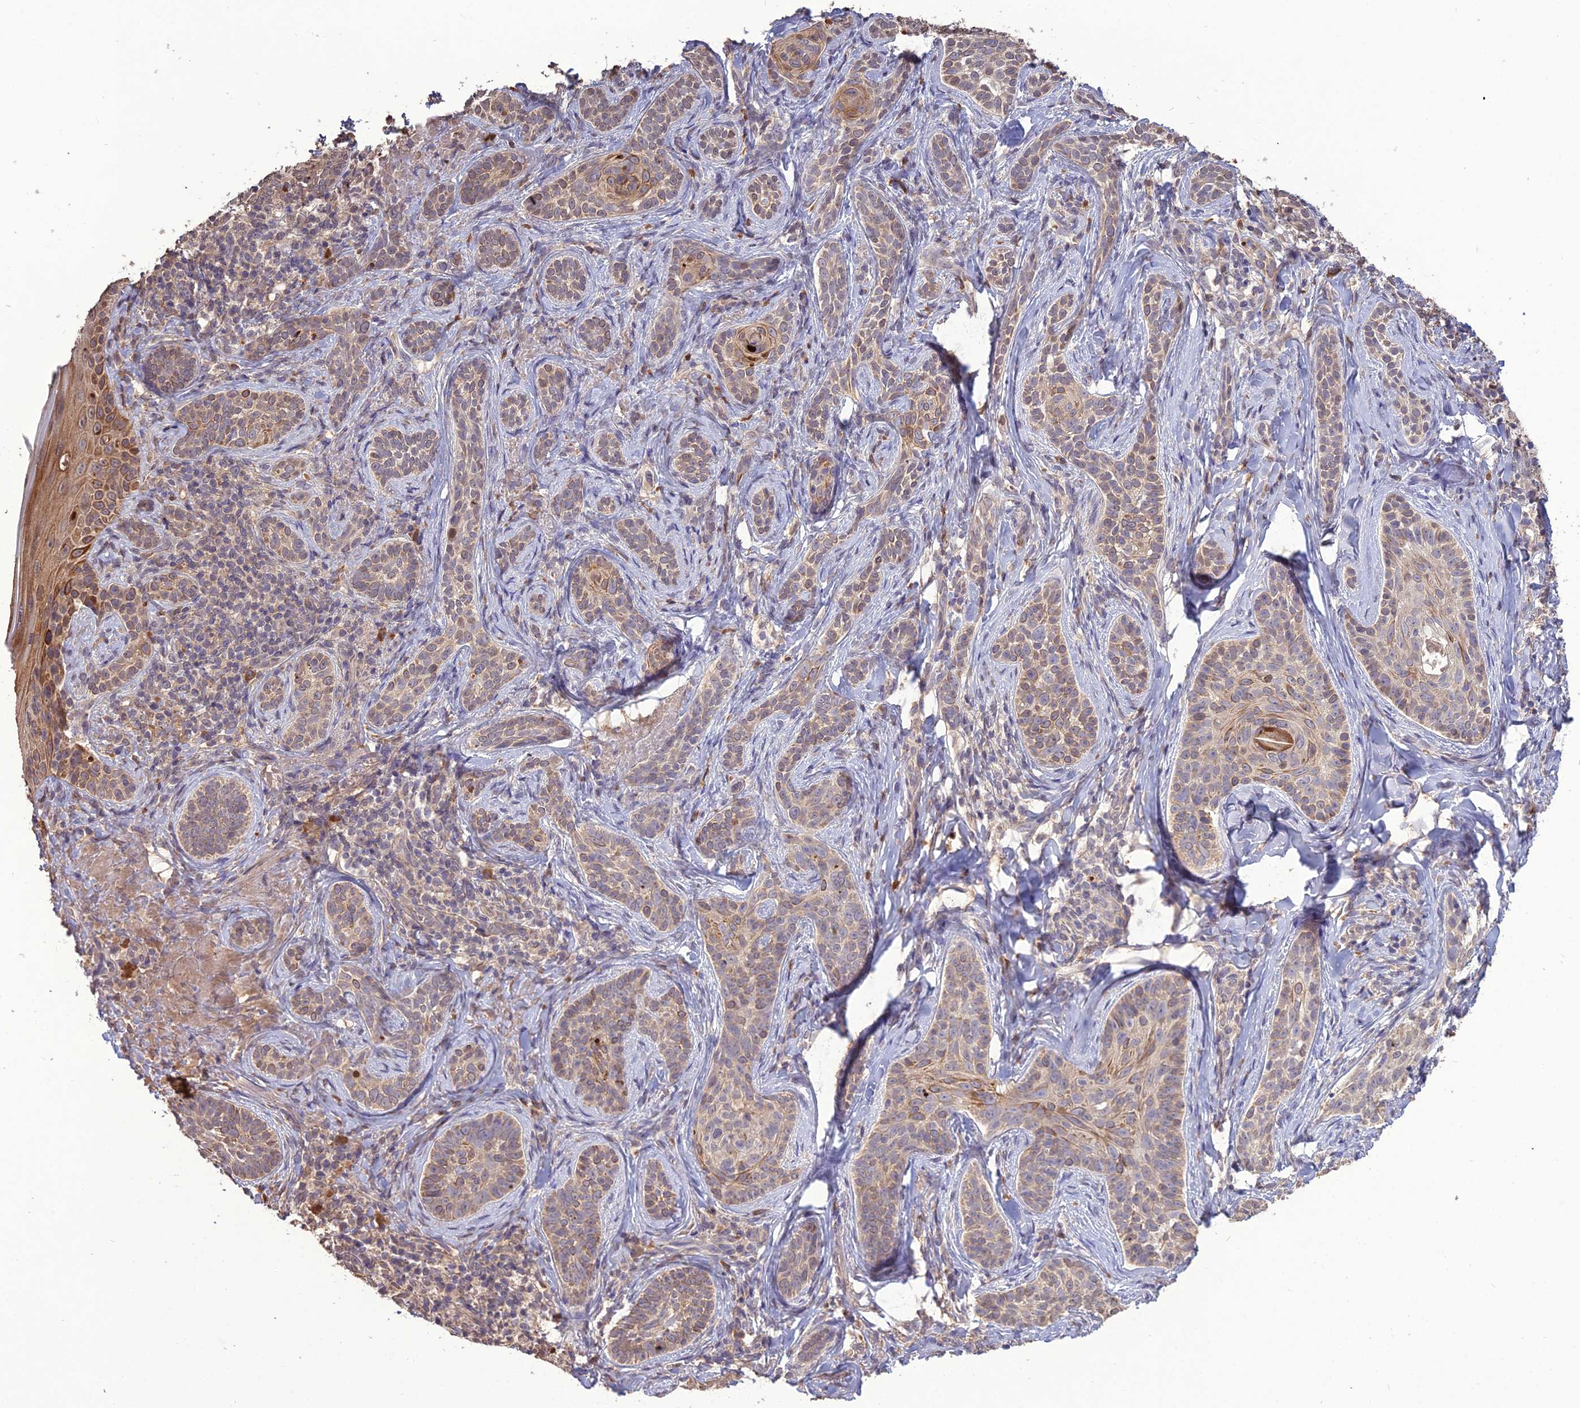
{"staining": {"intensity": "weak", "quantity": "25%-75%", "location": "cytoplasmic/membranous"}, "tissue": "skin cancer", "cell_type": "Tumor cells", "image_type": "cancer", "snomed": [{"axis": "morphology", "description": "Basal cell carcinoma"}, {"axis": "topography", "description": "Skin"}], "caption": "Skin cancer (basal cell carcinoma) was stained to show a protein in brown. There is low levels of weak cytoplasmic/membranous positivity in about 25%-75% of tumor cells.", "gene": "KCTD16", "patient": {"sex": "male", "age": 71}}